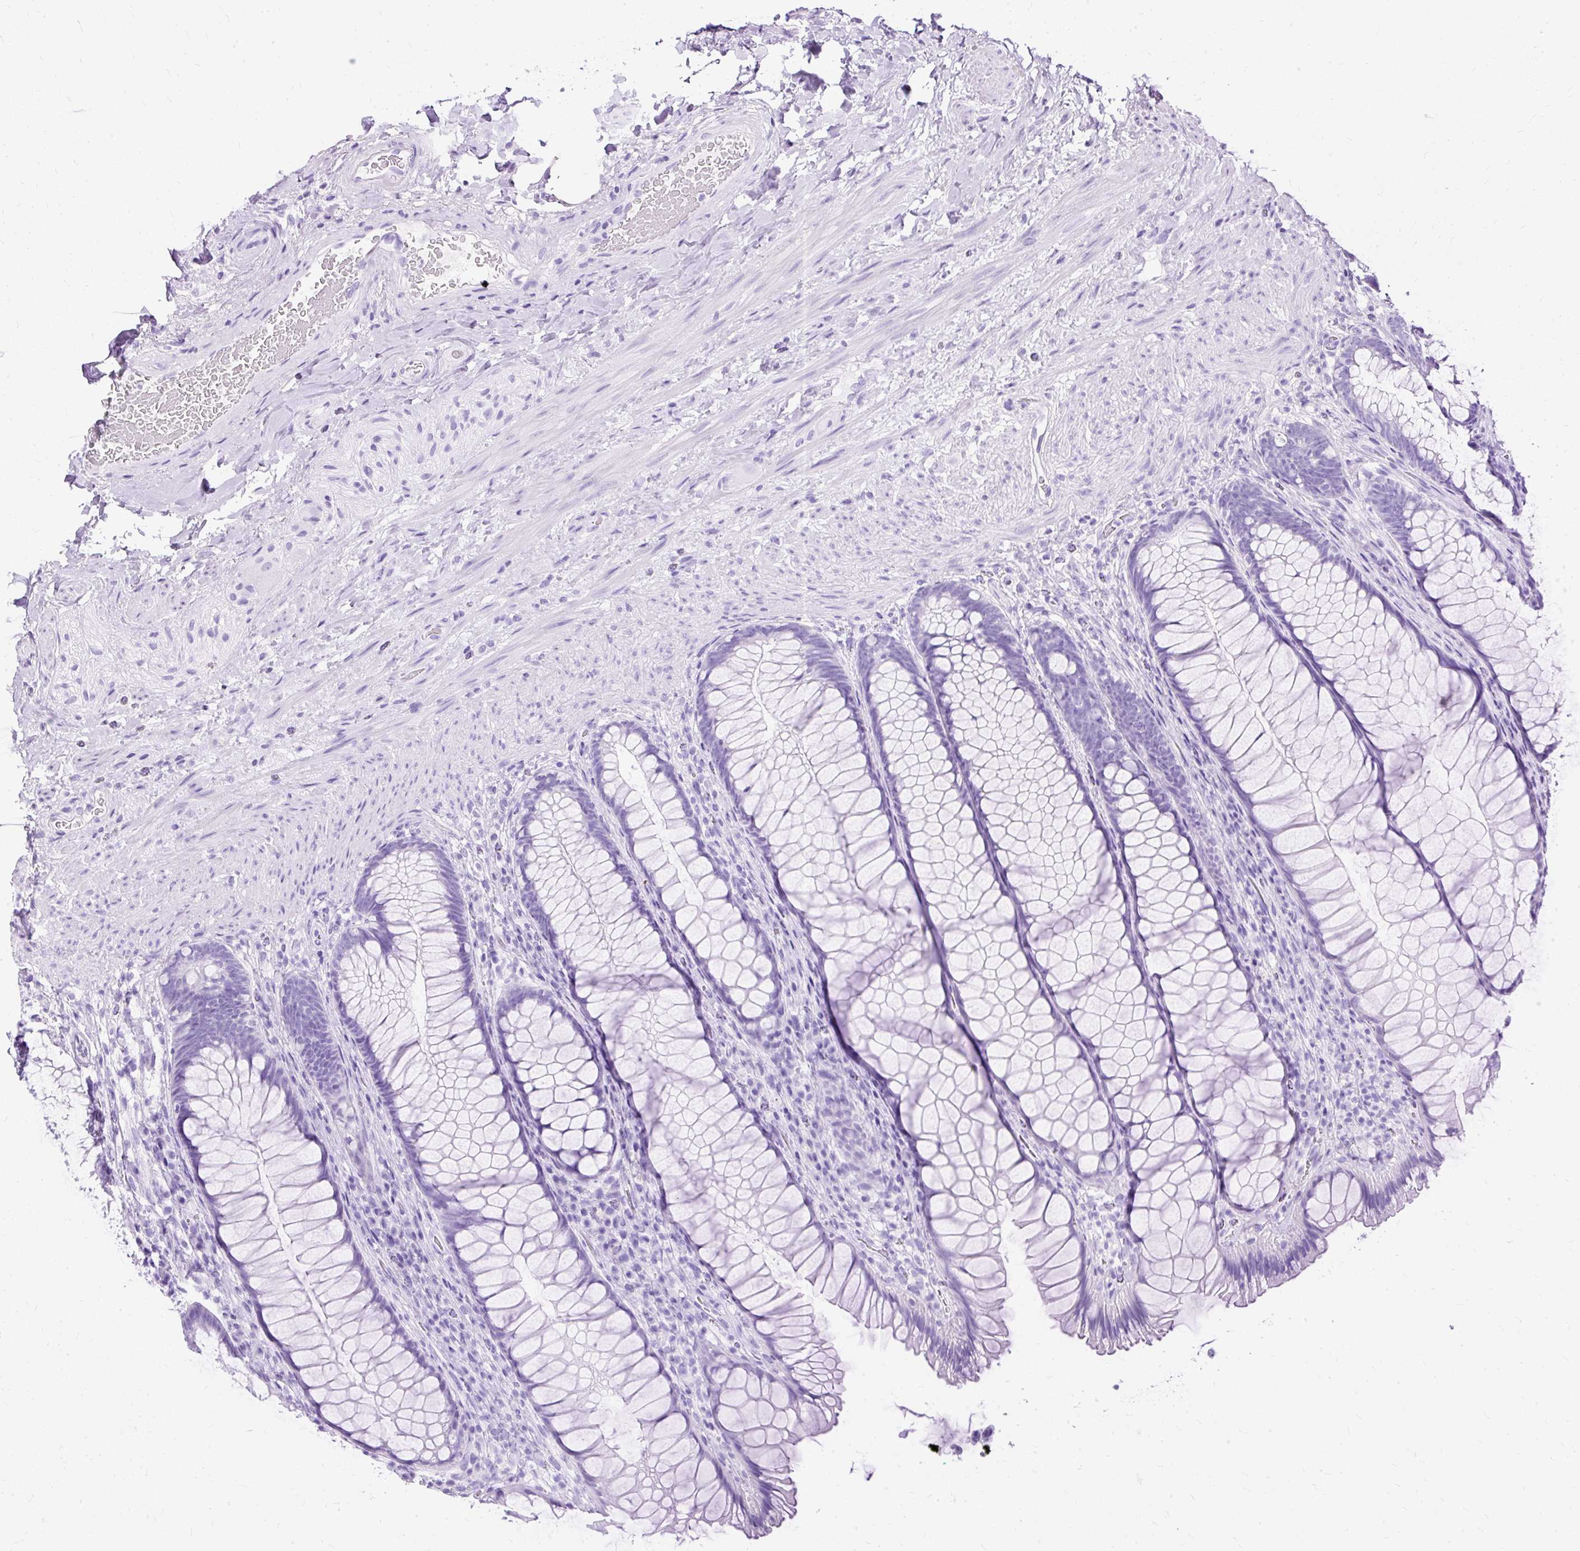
{"staining": {"intensity": "negative", "quantity": "none", "location": "none"}, "tissue": "rectum", "cell_type": "Glandular cells", "image_type": "normal", "snomed": [{"axis": "morphology", "description": "Normal tissue, NOS"}, {"axis": "topography", "description": "Rectum"}], "caption": "This is an immunohistochemistry histopathology image of normal human rectum. There is no staining in glandular cells.", "gene": "SLC8A2", "patient": {"sex": "male", "age": 53}}